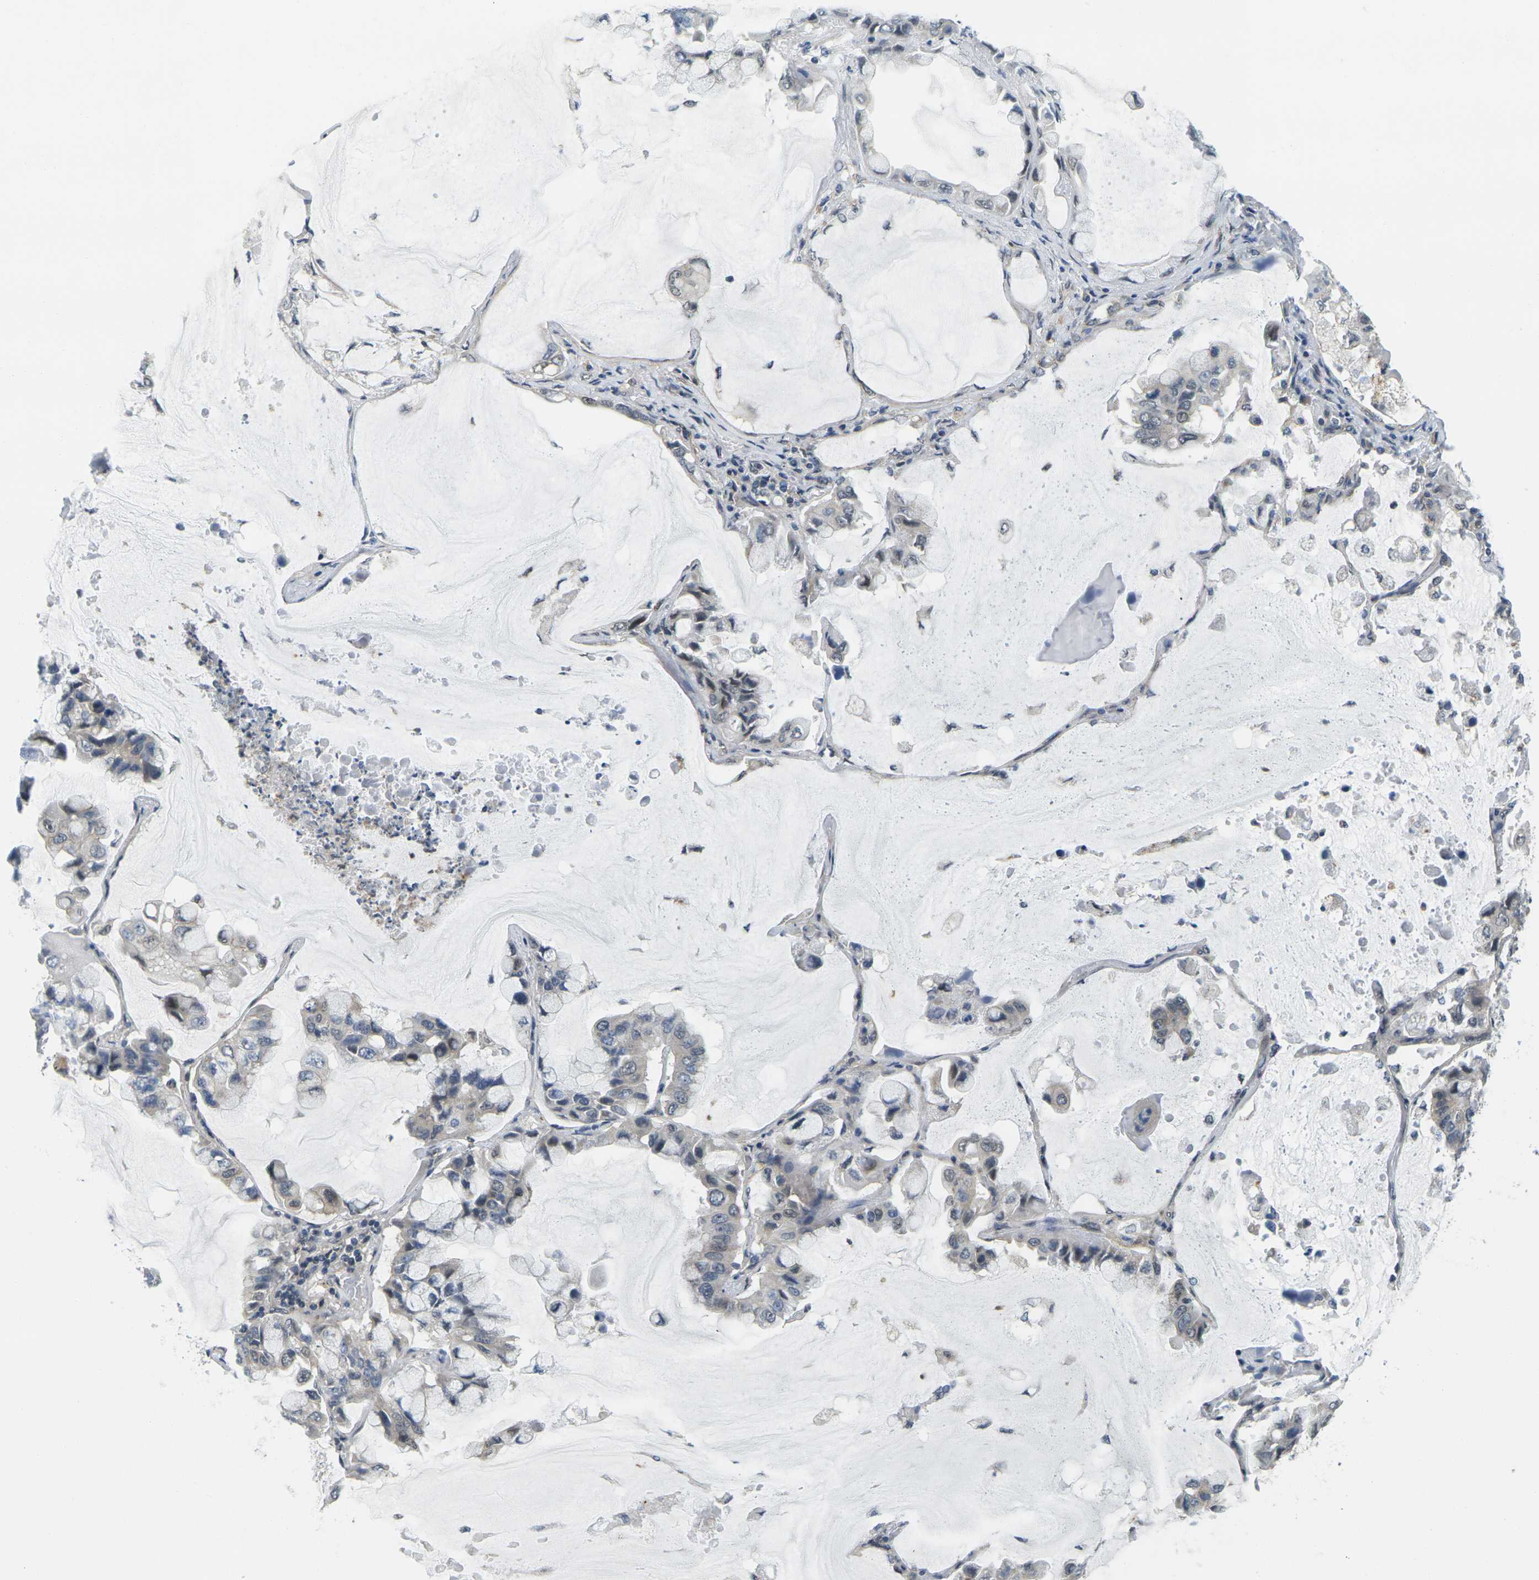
{"staining": {"intensity": "weak", "quantity": "<25%", "location": "cytoplasmic/membranous"}, "tissue": "lung cancer", "cell_type": "Tumor cells", "image_type": "cancer", "snomed": [{"axis": "morphology", "description": "Adenocarcinoma, NOS"}, {"axis": "topography", "description": "Lung"}], "caption": "Immunohistochemical staining of adenocarcinoma (lung) reveals no significant positivity in tumor cells.", "gene": "KCTD10", "patient": {"sex": "male", "age": 64}}